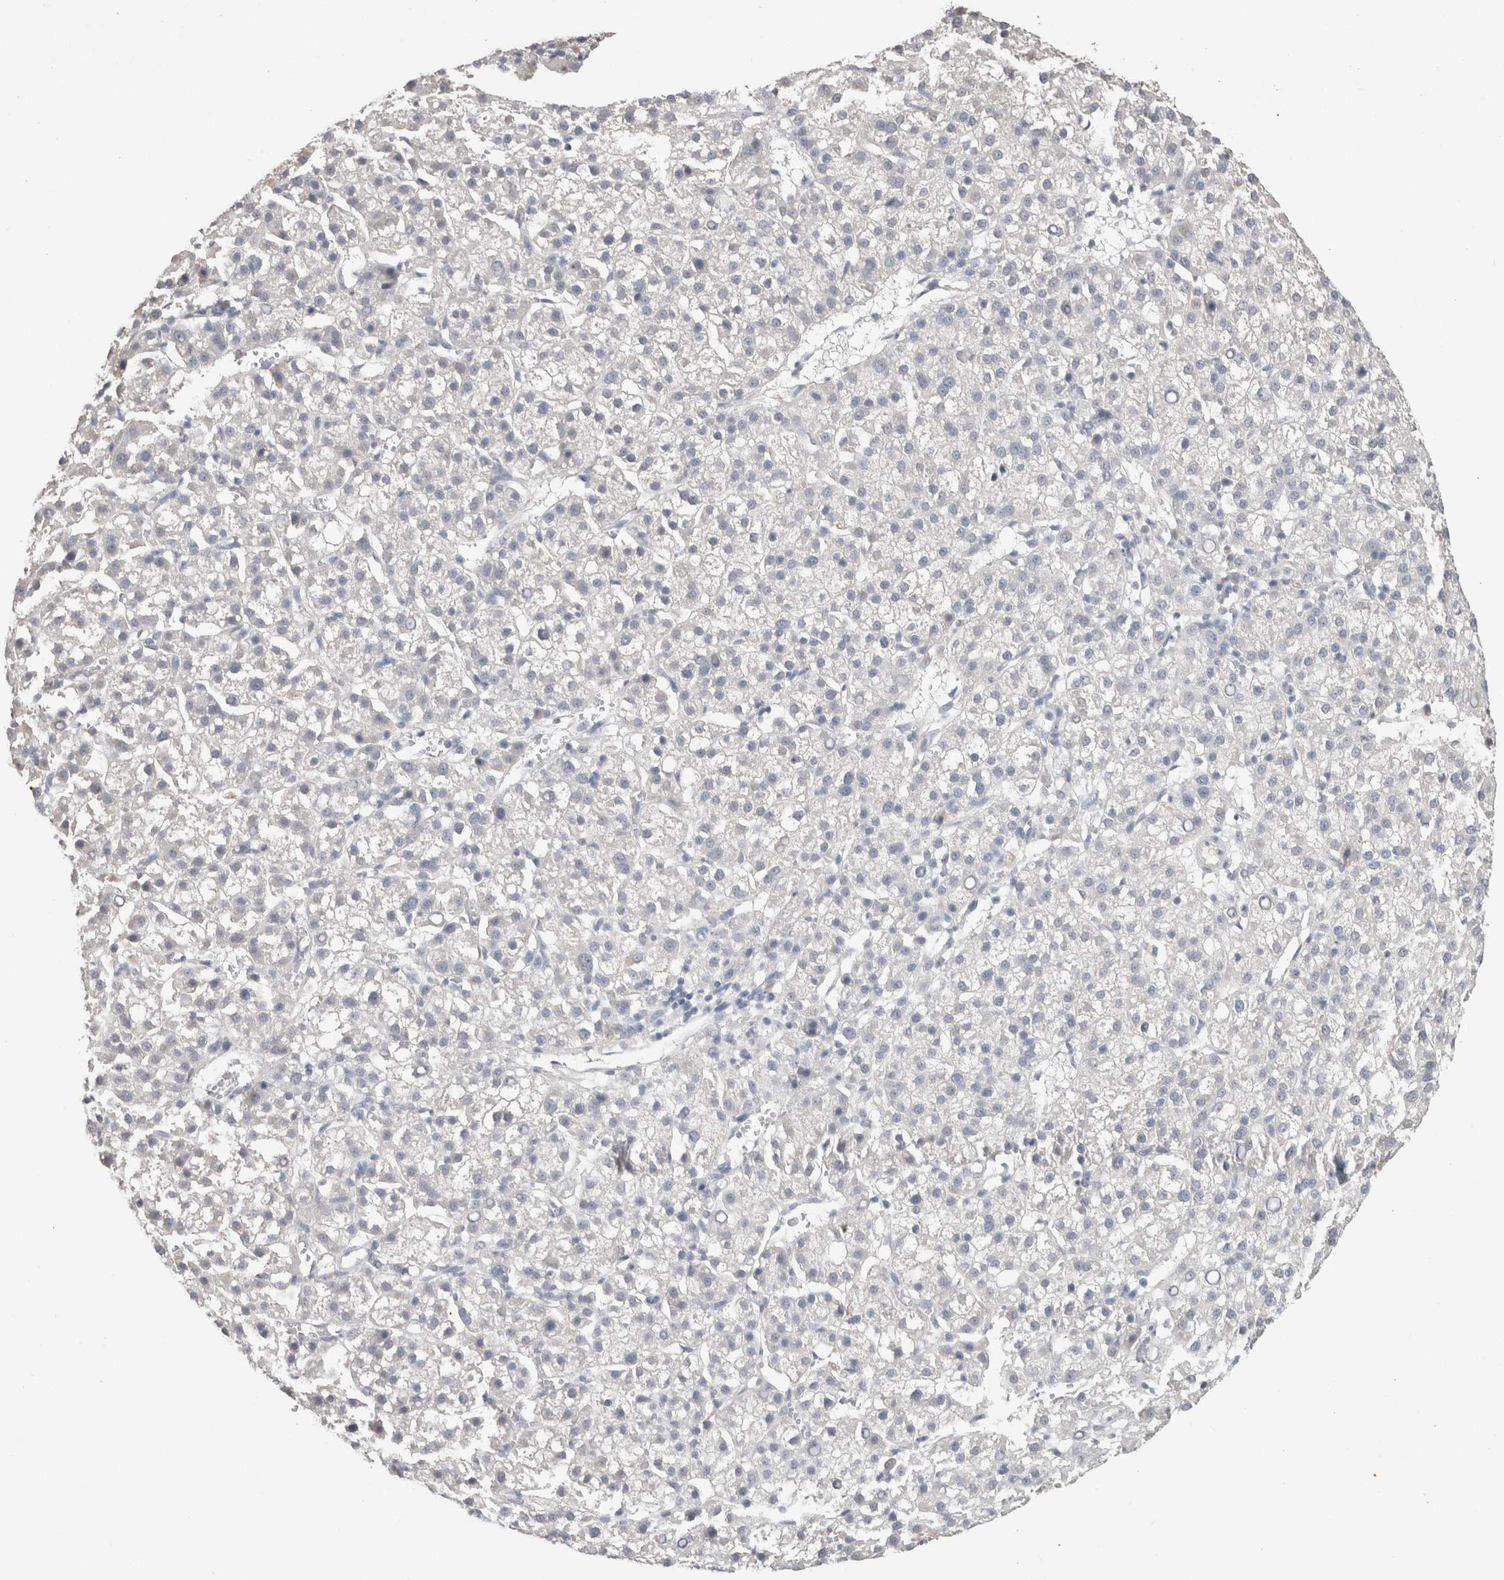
{"staining": {"intensity": "negative", "quantity": "none", "location": "none"}, "tissue": "liver cancer", "cell_type": "Tumor cells", "image_type": "cancer", "snomed": [{"axis": "morphology", "description": "Carcinoma, Hepatocellular, NOS"}, {"axis": "topography", "description": "Liver"}], "caption": "The image shows no significant staining in tumor cells of liver hepatocellular carcinoma.", "gene": "NAALADL2", "patient": {"sex": "female", "age": 58}}